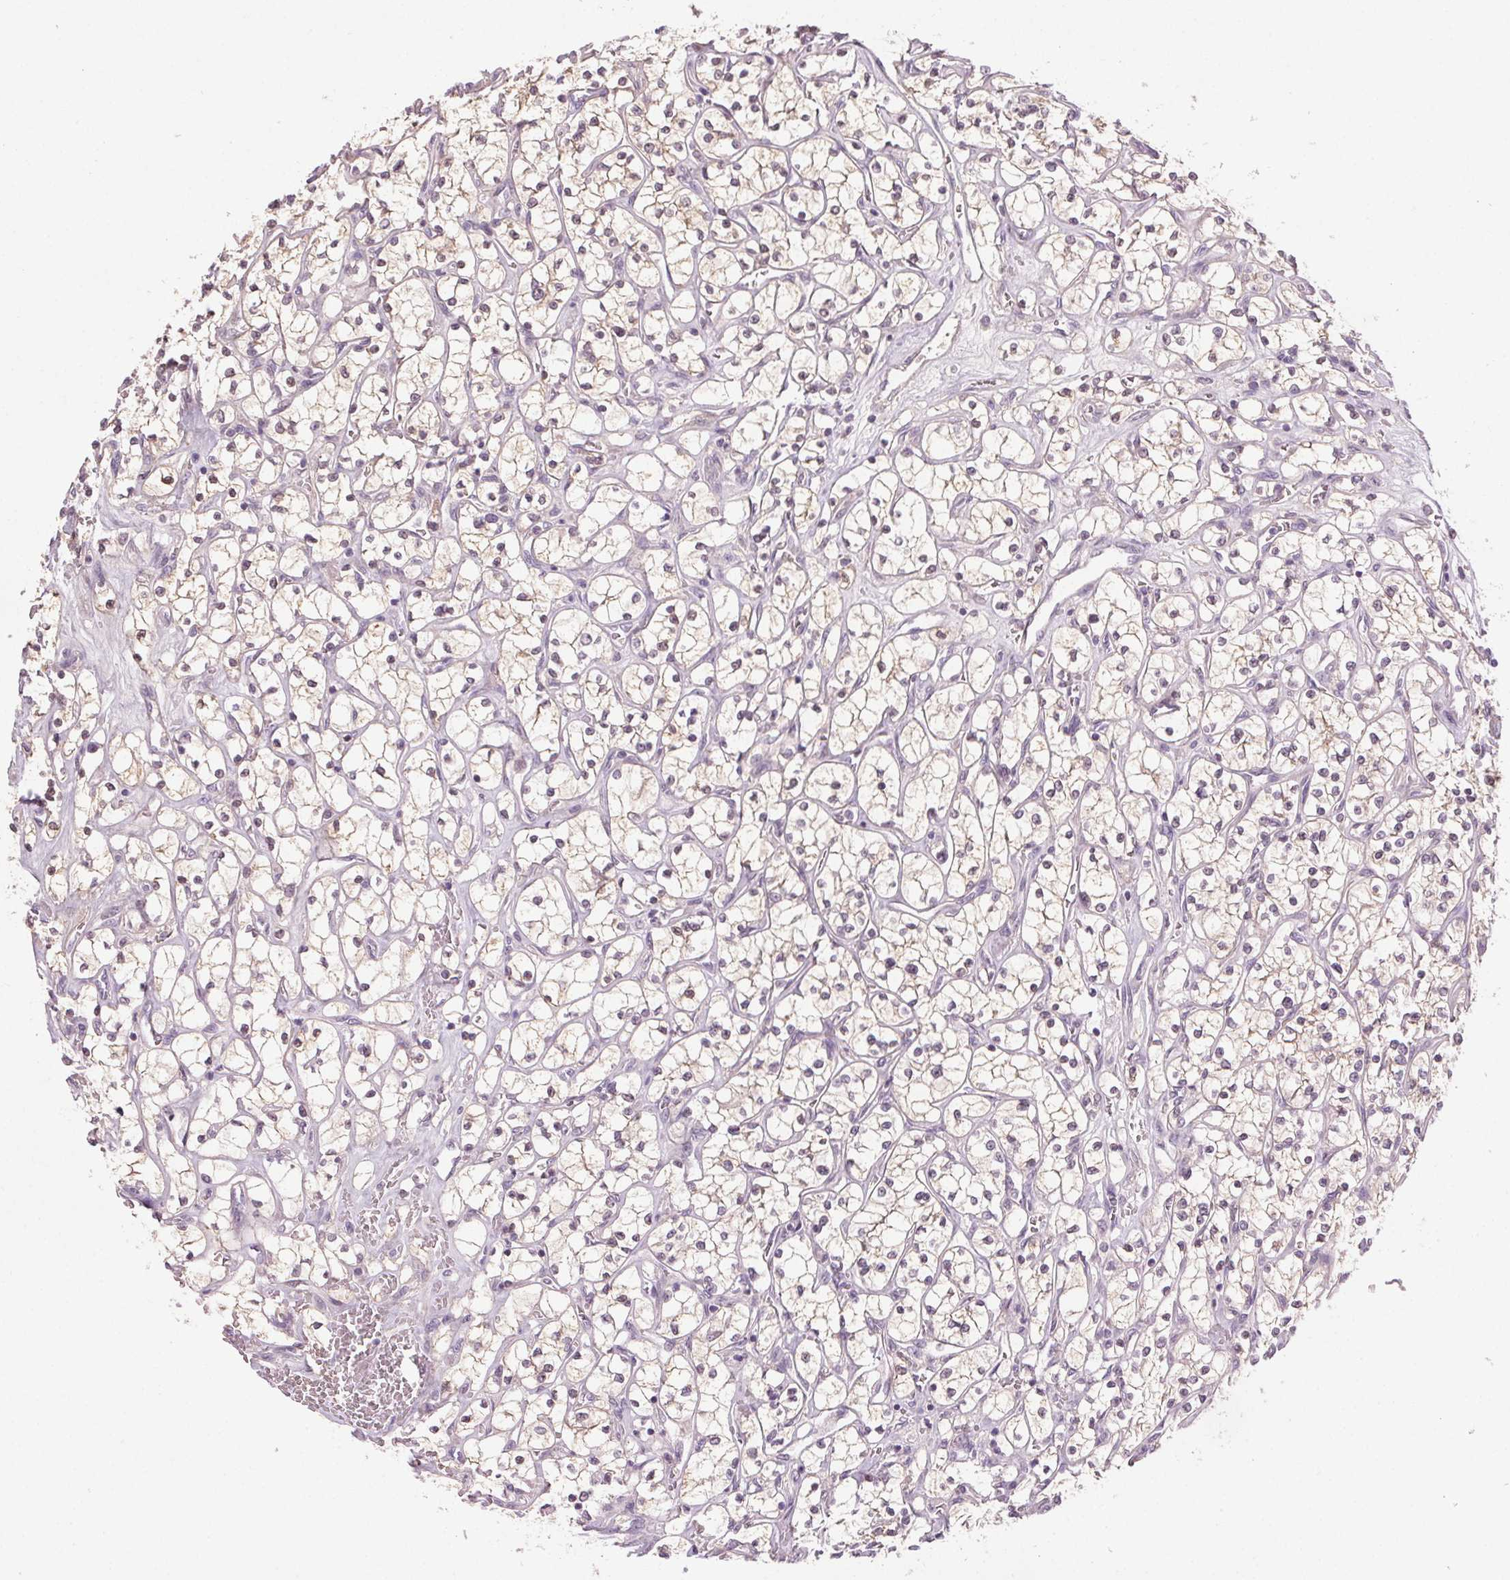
{"staining": {"intensity": "weak", "quantity": "<25%", "location": "cytoplasmic/membranous"}, "tissue": "renal cancer", "cell_type": "Tumor cells", "image_type": "cancer", "snomed": [{"axis": "morphology", "description": "Adenocarcinoma, NOS"}, {"axis": "topography", "description": "Kidney"}], "caption": "Tumor cells are negative for brown protein staining in renal adenocarcinoma. Nuclei are stained in blue.", "gene": "HHLA2", "patient": {"sex": "female", "age": 64}}